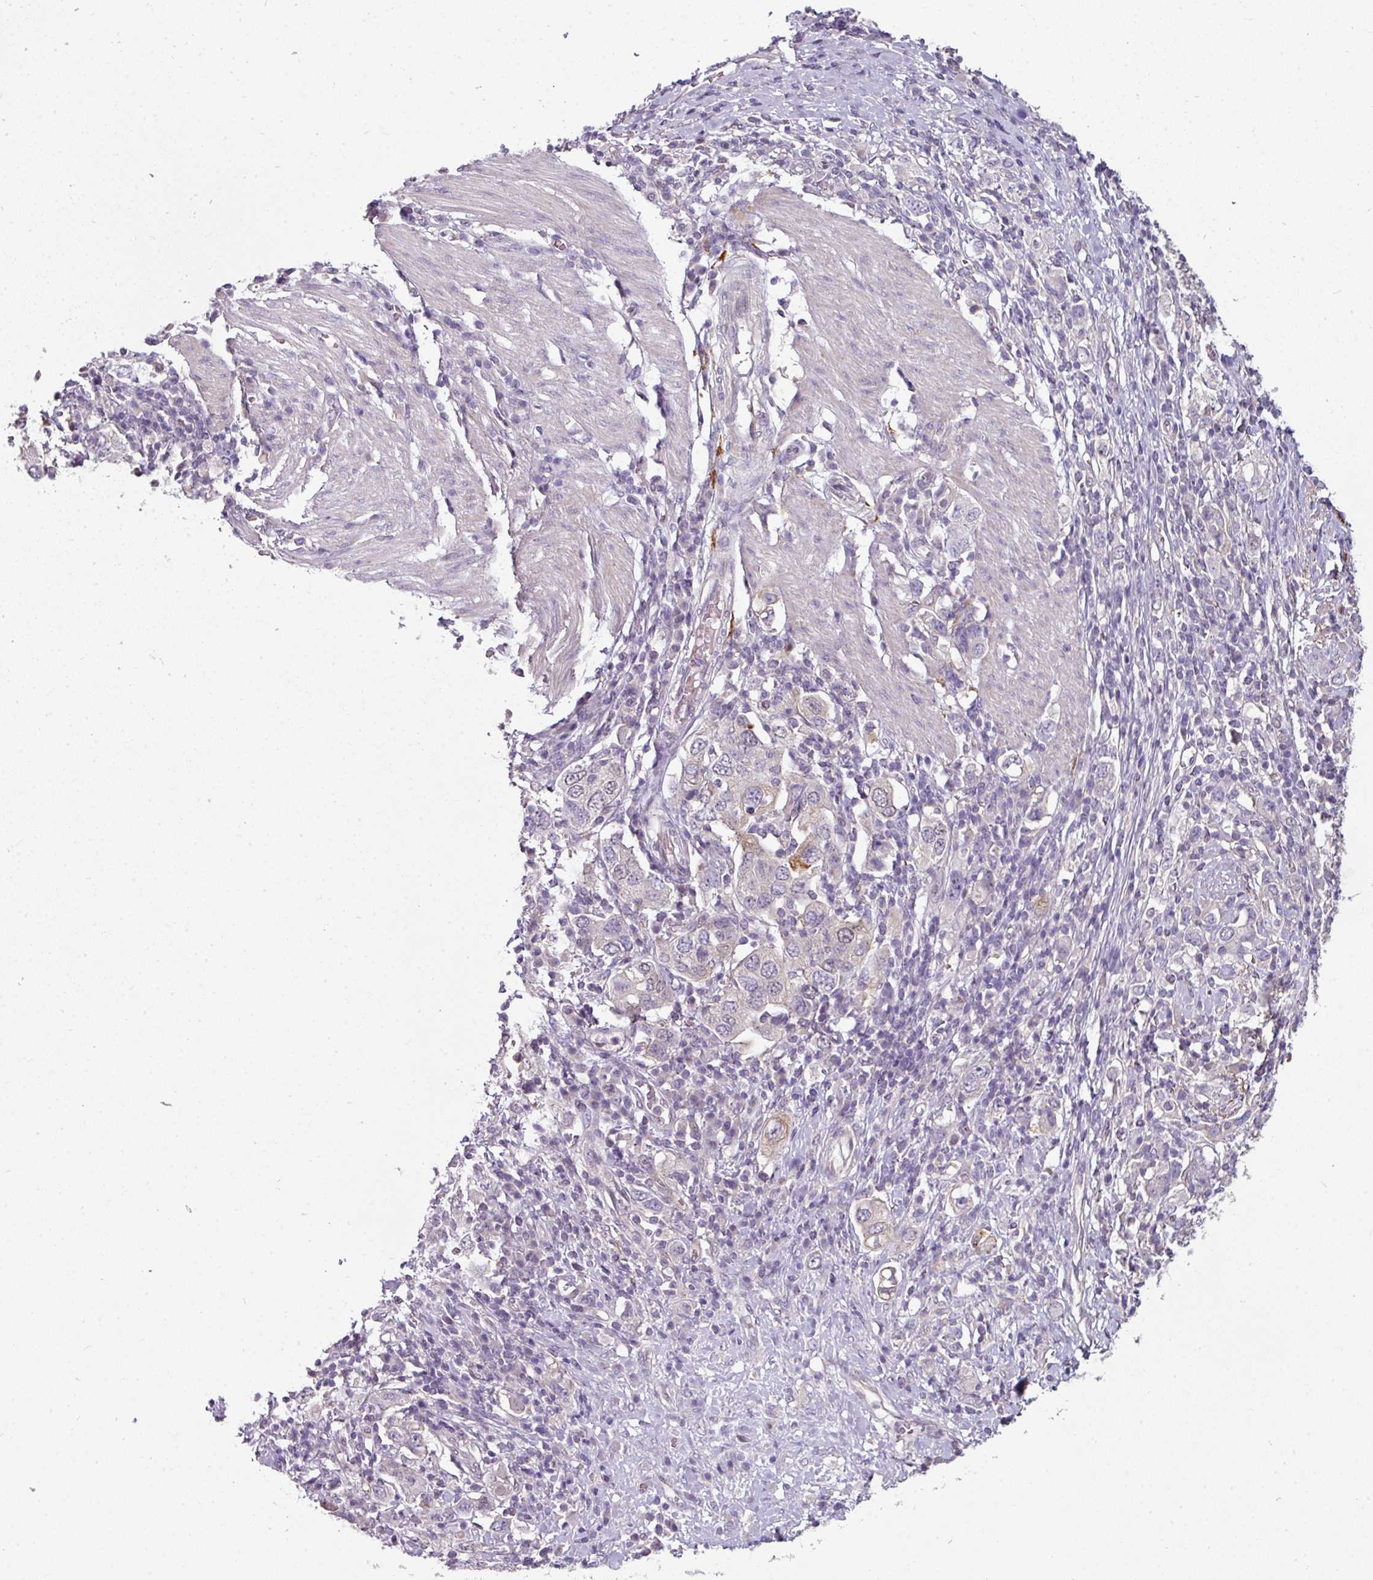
{"staining": {"intensity": "moderate", "quantity": "<25%", "location": "cytoplasmic/membranous"}, "tissue": "stomach cancer", "cell_type": "Tumor cells", "image_type": "cancer", "snomed": [{"axis": "morphology", "description": "Adenocarcinoma, NOS"}, {"axis": "topography", "description": "Stomach, upper"}, {"axis": "topography", "description": "Stomach"}], "caption": "Protein expression analysis of adenocarcinoma (stomach) displays moderate cytoplasmic/membranous expression in approximately <25% of tumor cells.", "gene": "C19orf33", "patient": {"sex": "male", "age": 62}}